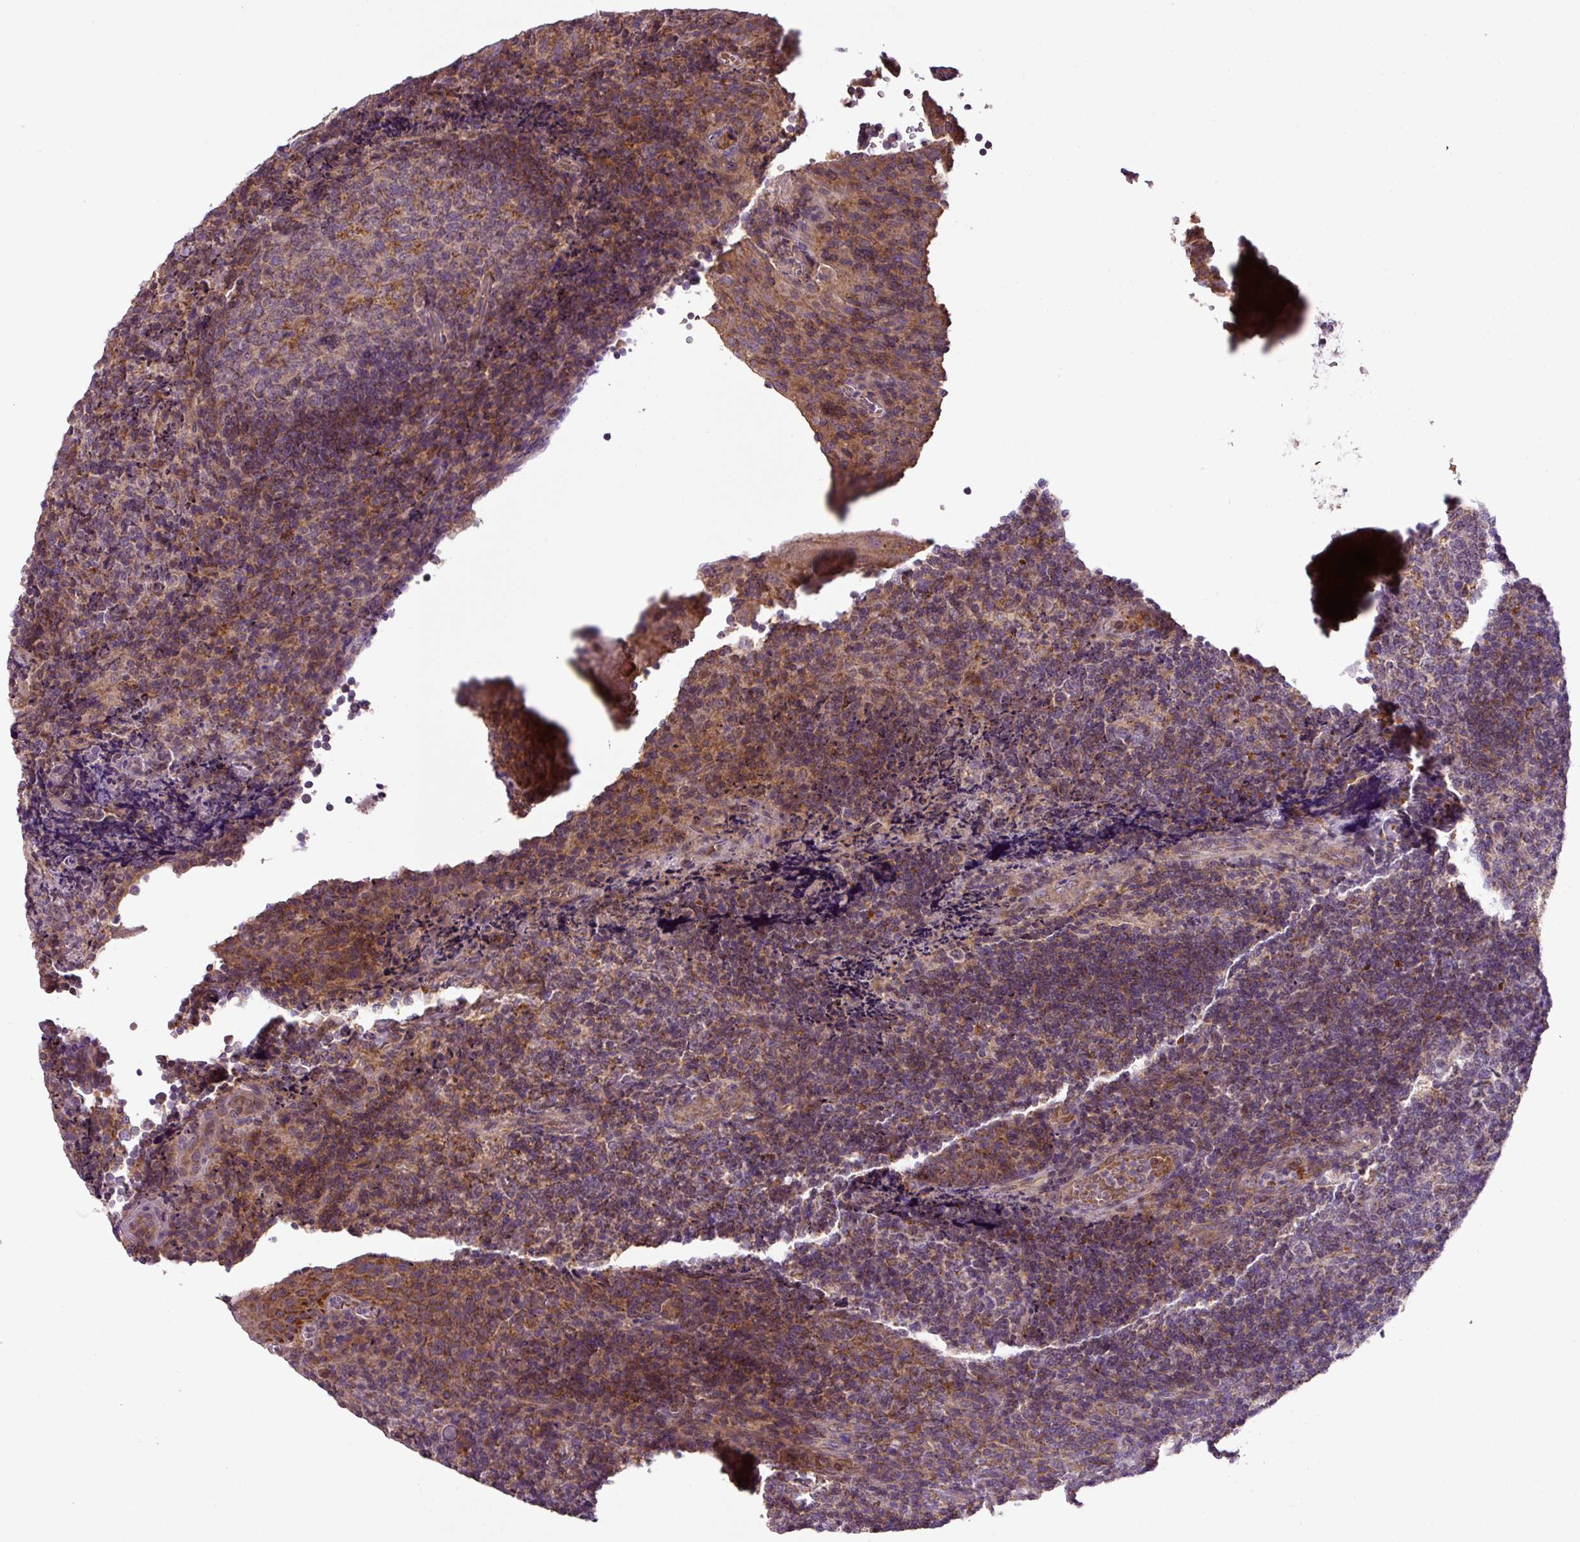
{"staining": {"intensity": "moderate", "quantity": "25%-75%", "location": "cytoplasmic/membranous"}, "tissue": "tonsil", "cell_type": "Germinal center cells", "image_type": "normal", "snomed": [{"axis": "morphology", "description": "Normal tissue, NOS"}, {"axis": "topography", "description": "Tonsil"}], "caption": "This image shows IHC staining of unremarkable tonsil, with medium moderate cytoplasmic/membranous positivity in approximately 25%-75% of germinal center cells.", "gene": "ZNF513", "patient": {"sex": "male", "age": 17}}